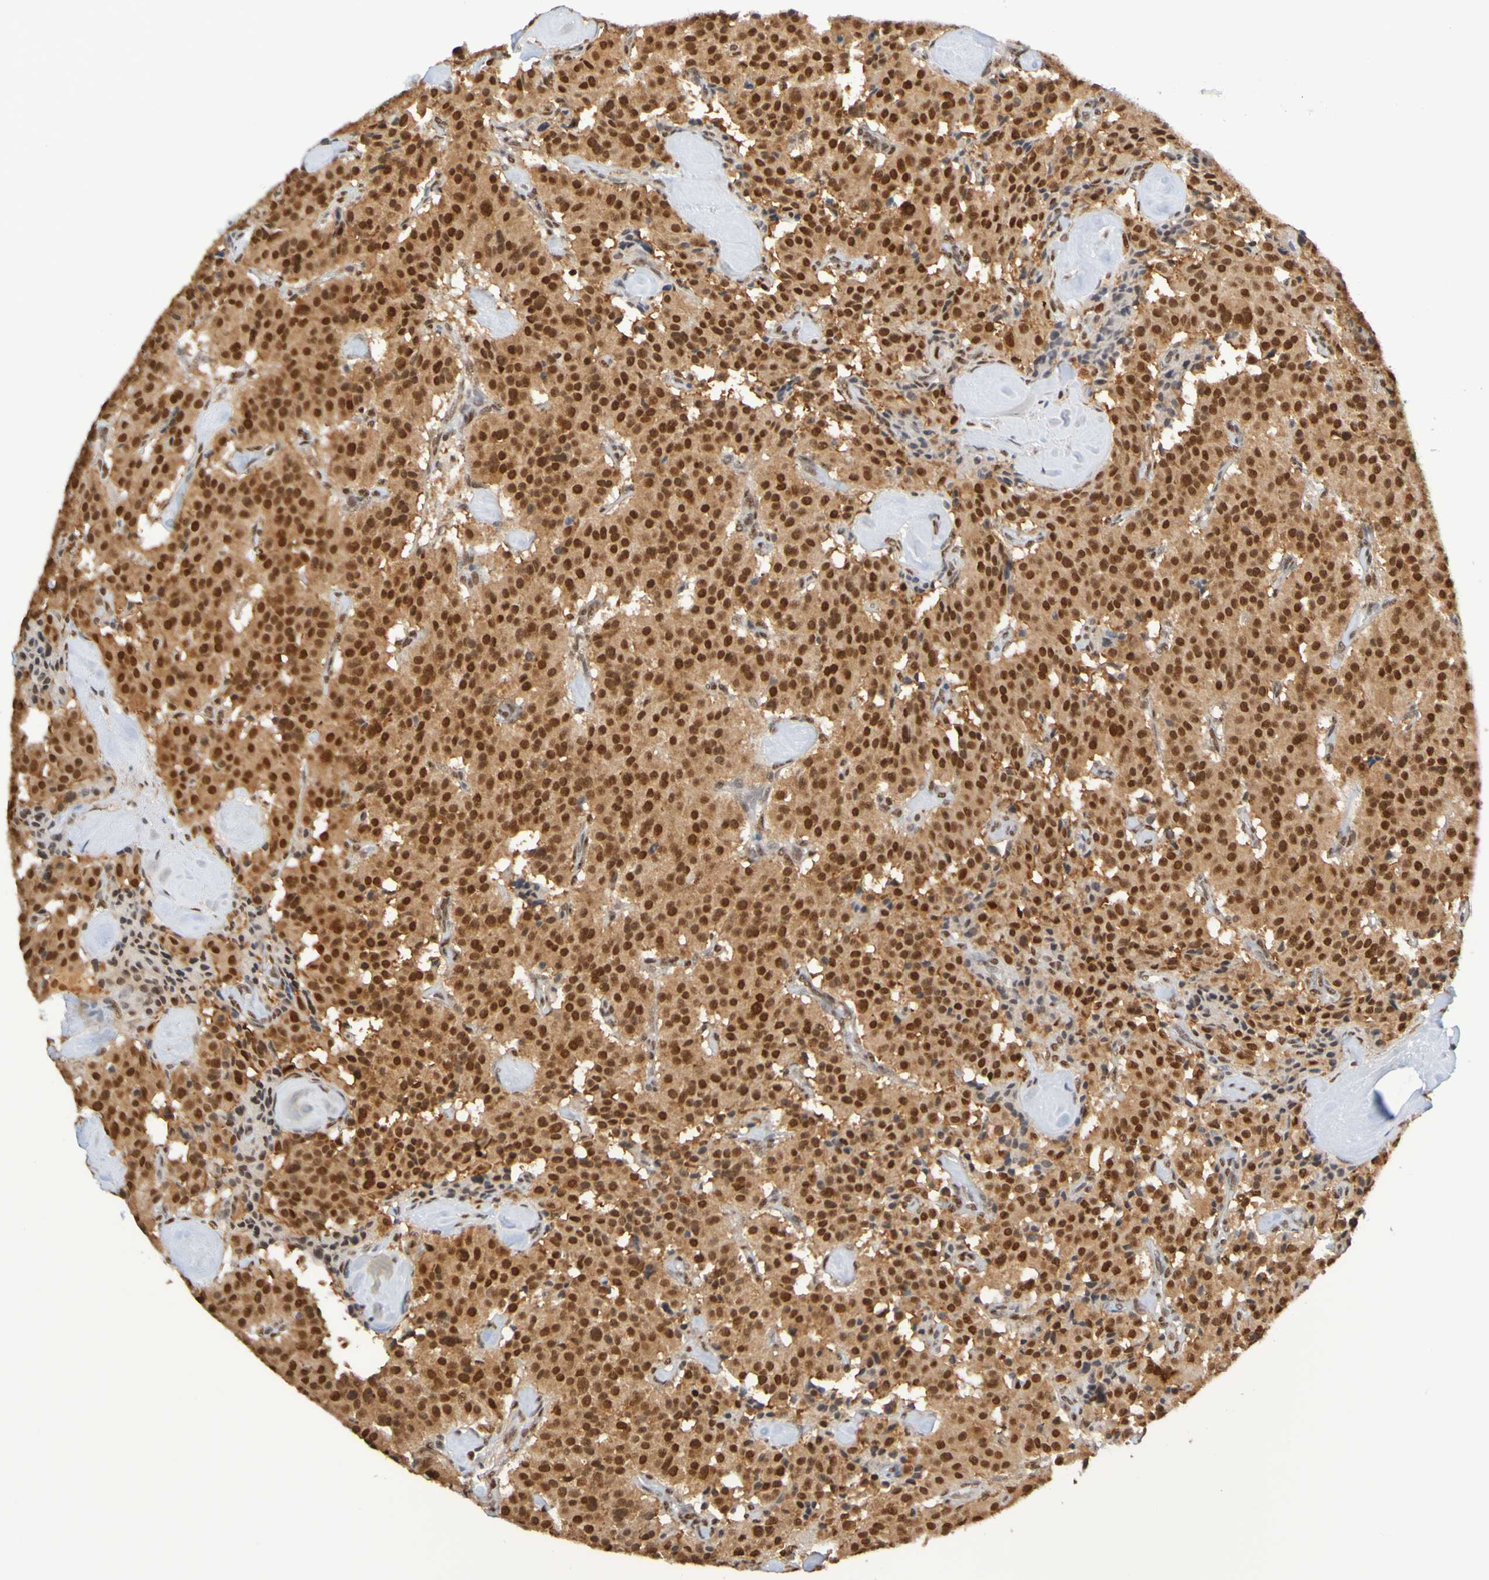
{"staining": {"intensity": "strong", "quantity": ">75%", "location": "nuclear"}, "tissue": "carcinoid", "cell_type": "Tumor cells", "image_type": "cancer", "snomed": [{"axis": "morphology", "description": "Carcinoid, malignant, NOS"}, {"axis": "topography", "description": "Lung"}], "caption": "A photomicrograph of human carcinoid stained for a protein demonstrates strong nuclear brown staining in tumor cells.", "gene": "HDAC2", "patient": {"sex": "male", "age": 30}}